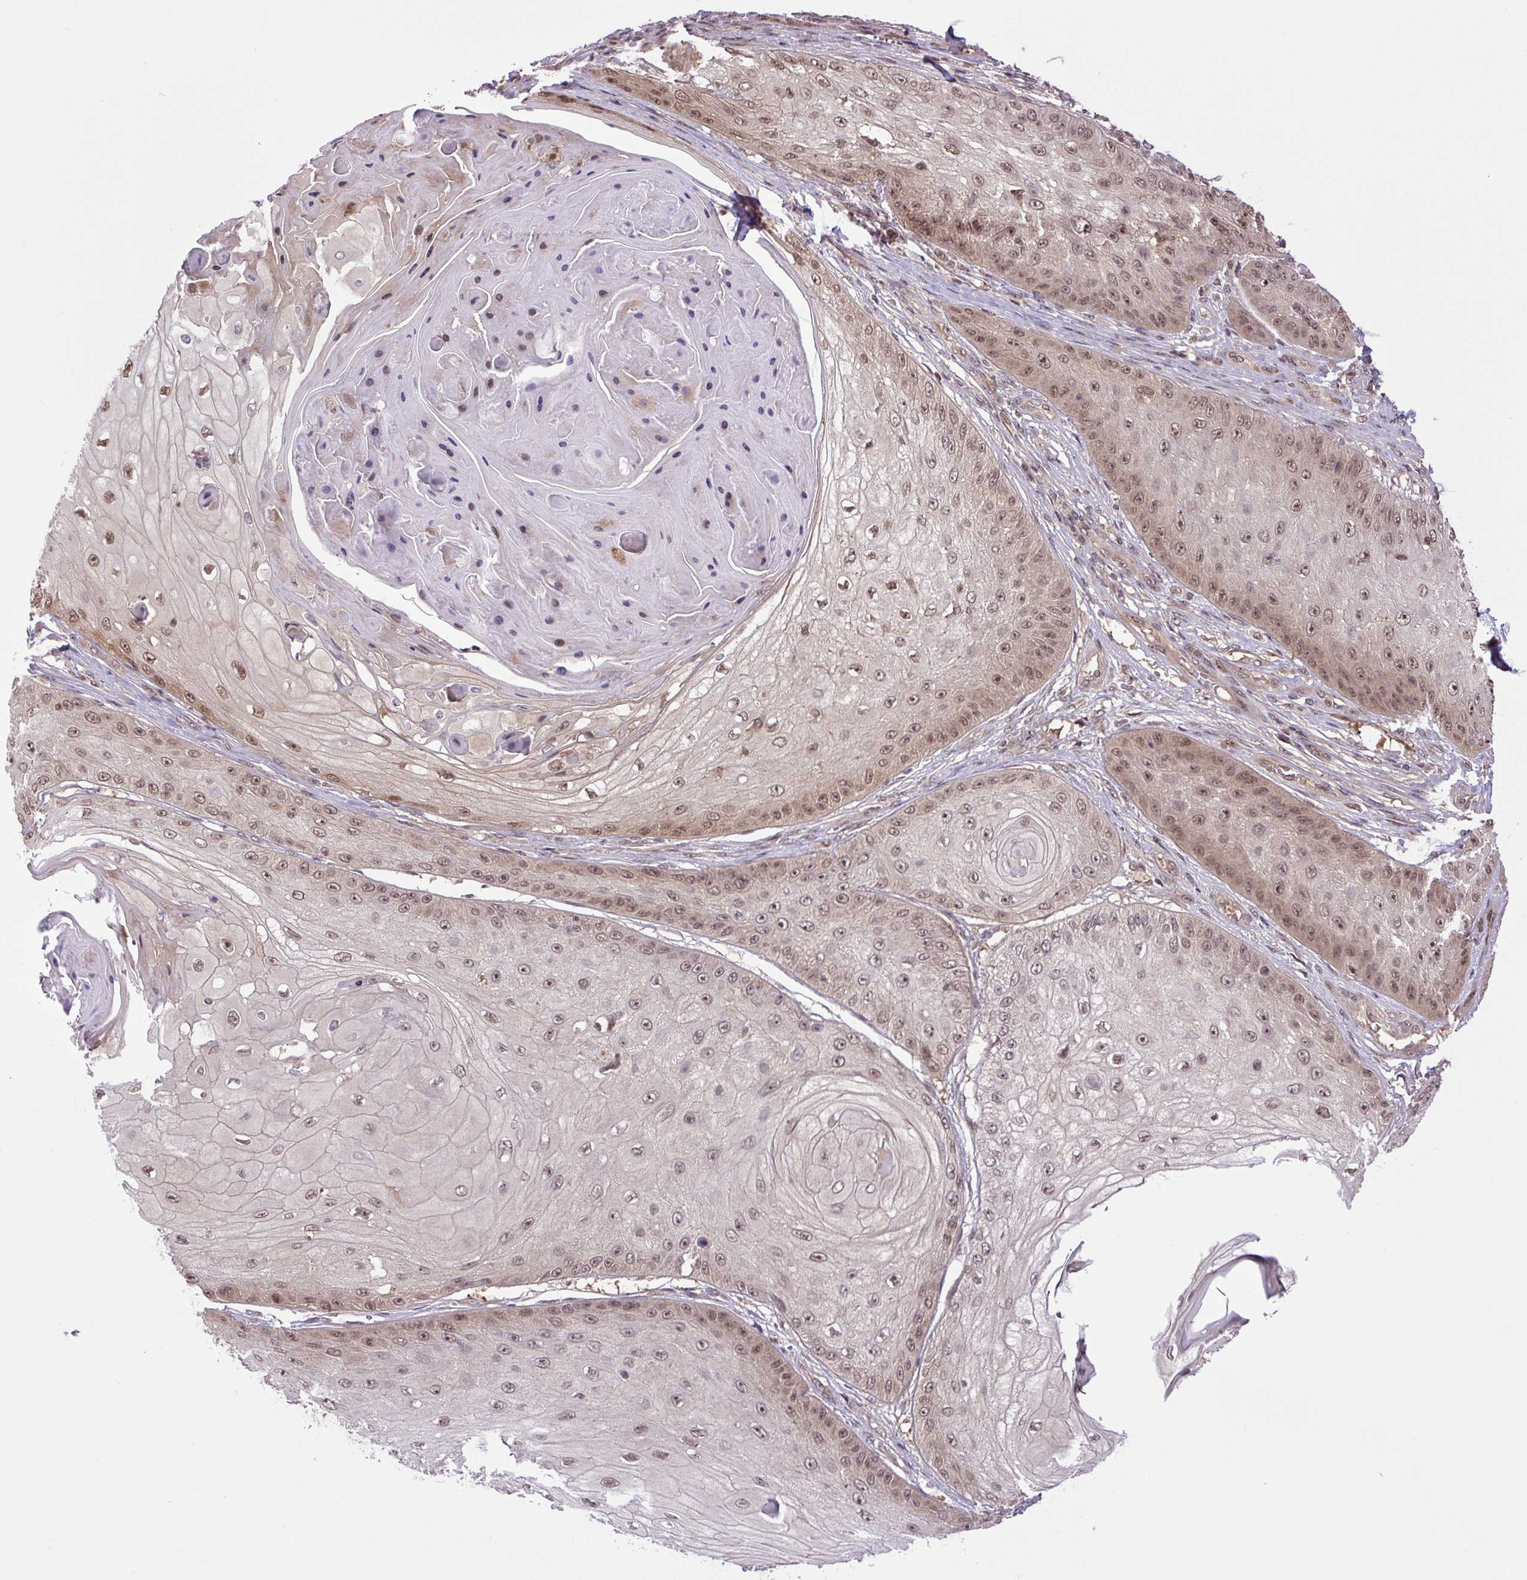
{"staining": {"intensity": "moderate", "quantity": ">75%", "location": "nuclear"}, "tissue": "skin cancer", "cell_type": "Tumor cells", "image_type": "cancer", "snomed": [{"axis": "morphology", "description": "Squamous cell carcinoma, NOS"}, {"axis": "topography", "description": "Skin"}], "caption": "Skin cancer (squamous cell carcinoma) stained for a protein (brown) demonstrates moderate nuclear positive expression in about >75% of tumor cells.", "gene": "SGTA", "patient": {"sex": "male", "age": 70}}